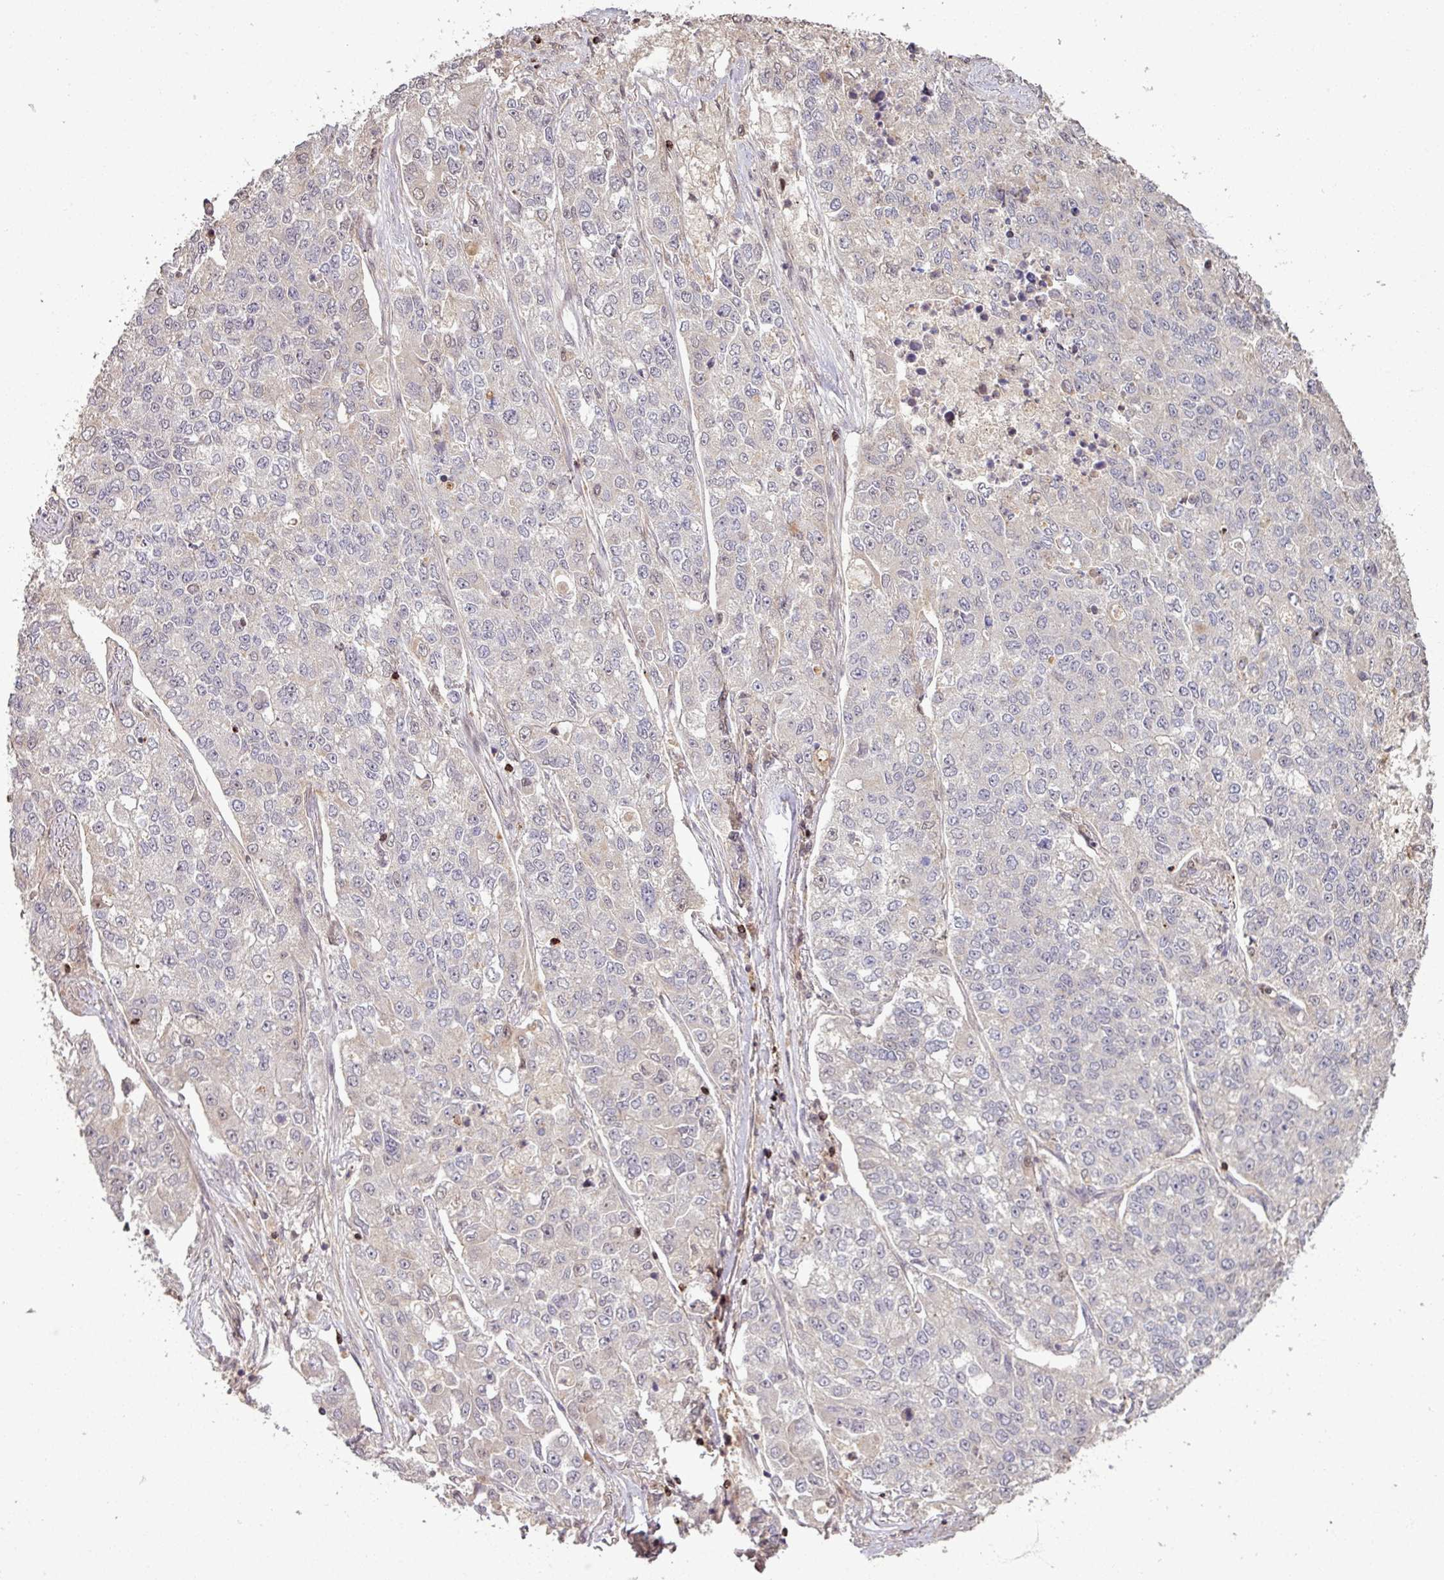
{"staining": {"intensity": "negative", "quantity": "none", "location": "none"}, "tissue": "lung cancer", "cell_type": "Tumor cells", "image_type": "cancer", "snomed": [{"axis": "morphology", "description": "Adenocarcinoma, NOS"}, {"axis": "topography", "description": "Lung"}], "caption": "Immunohistochemistry (IHC) of human lung adenocarcinoma displays no staining in tumor cells.", "gene": "OR6B1", "patient": {"sex": "male", "age": 49}}